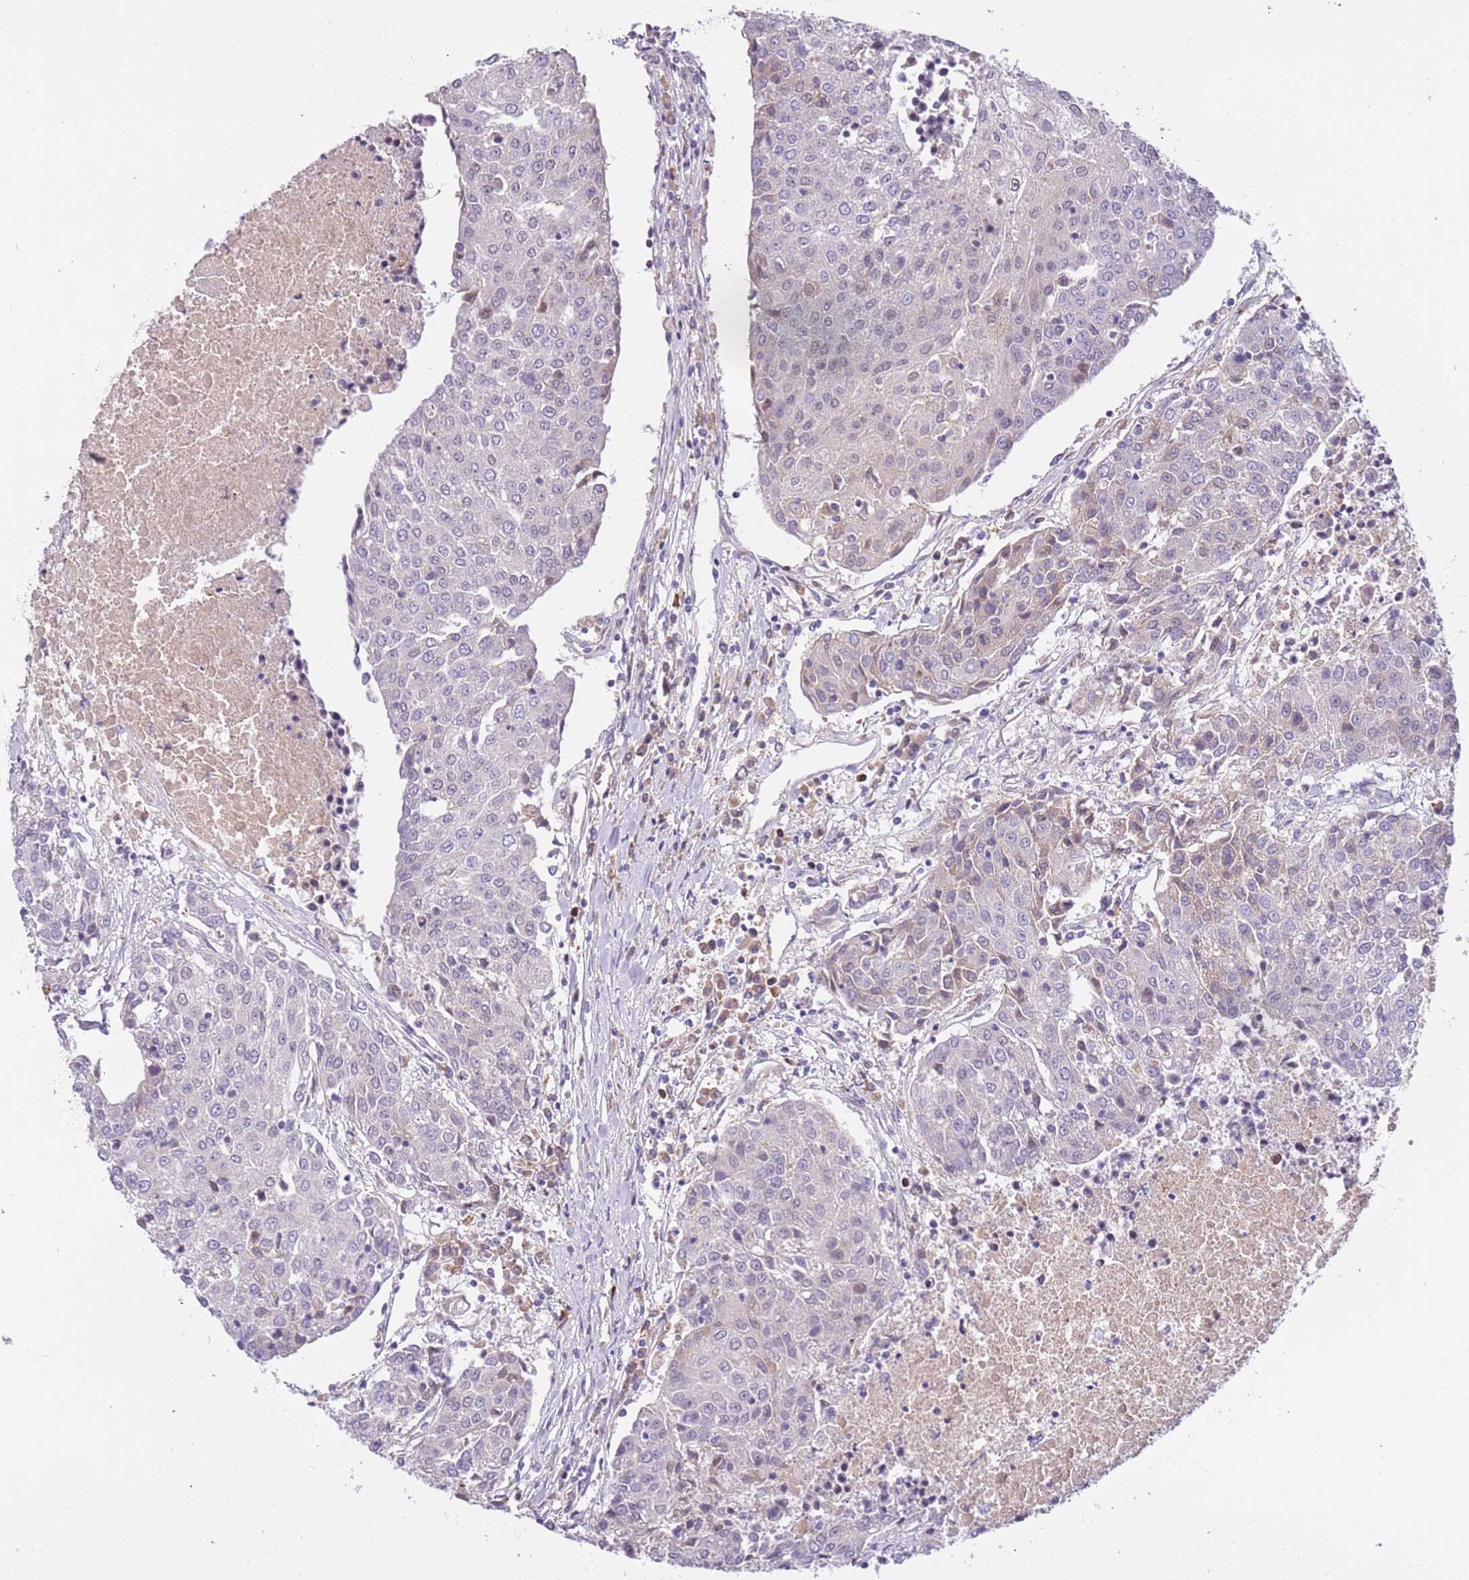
{"staining": {"intensity": "weak", "quantity": "<25%", "location": "cytoplasmic/membranous"}, "tissue": "urothelial cancer", "cell_type": "Tumor cells", "image_type": "cancer", "snomed": [{"axis": "morphology", "description": "Urothelial carcinoma, High grade"}, {"axis": "topography", "description": "Urinary bladder"}], "caption": "A photomicrograph of urothelial cancer stained for a protein shows no brown staining in tumor cells. Nuclei are stained in blue.", "gene": "MAGEF1", "patient": {"sex": "female", "age": 85}}